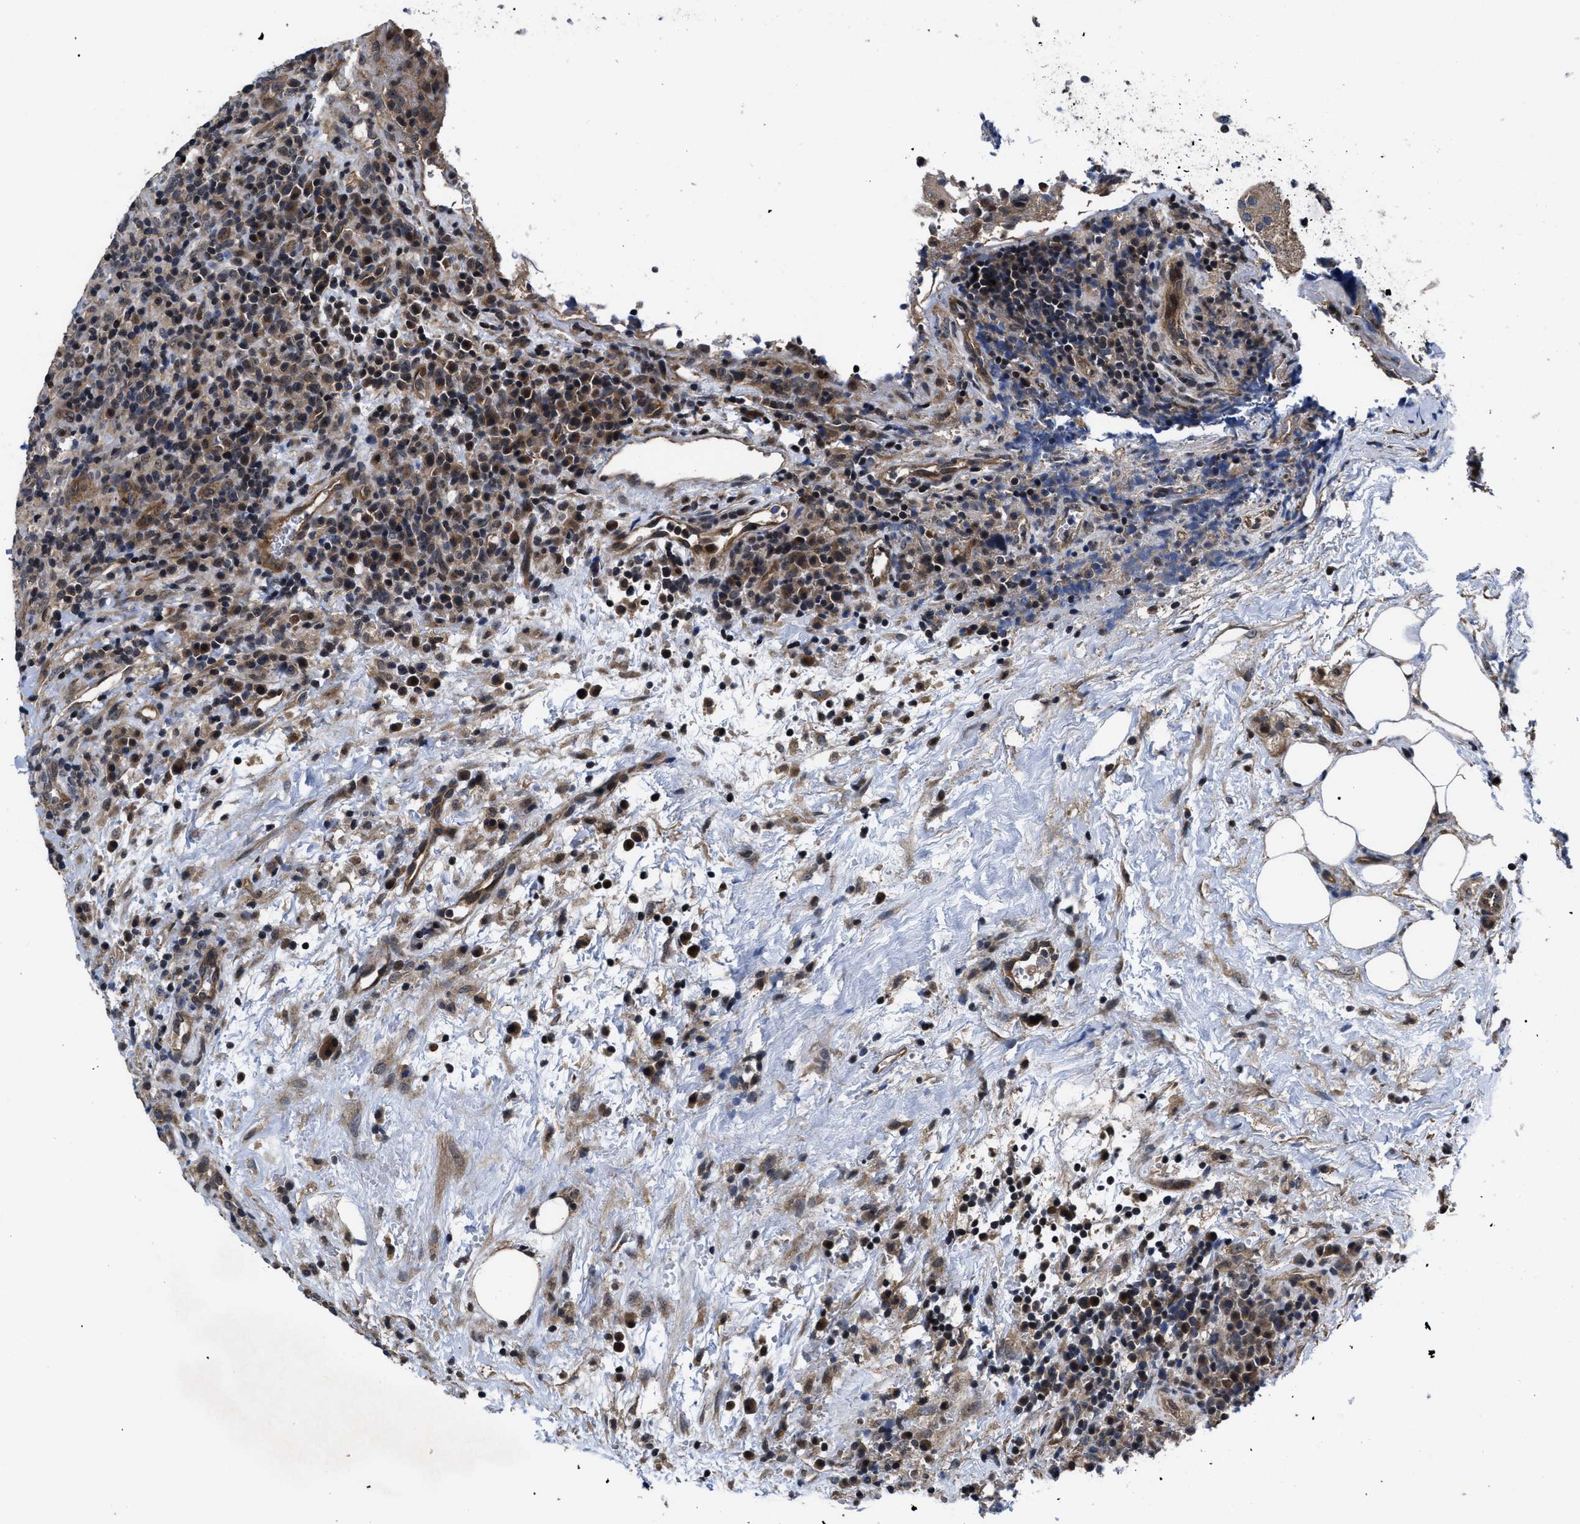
{"staining": {"intensity": "moderate", "quantity": "25%-75%", "location": "cytoplasmic/membranous,nuclear"}, "tissue": "lymphoma", "cell_type": "Tumor cells", "image_type": "cancer", "snomed": [{"axis": "morphology", "description": "Malignant lymphoma, non-Hodgkin's type, High grade"}, {"axis": "topography", "description": "Lymph node"}], "caption": "There is medium levels of moderate cytoplasmic/membranous and nuclear staining in tumor cells of malignant lymphoma, non-Hodgkin's type (high-grade), as demonstrated by immunohistochemical staining (brown color).", "gene": "DNAJC14", "patient": {"sex": "female", "age": 76}}